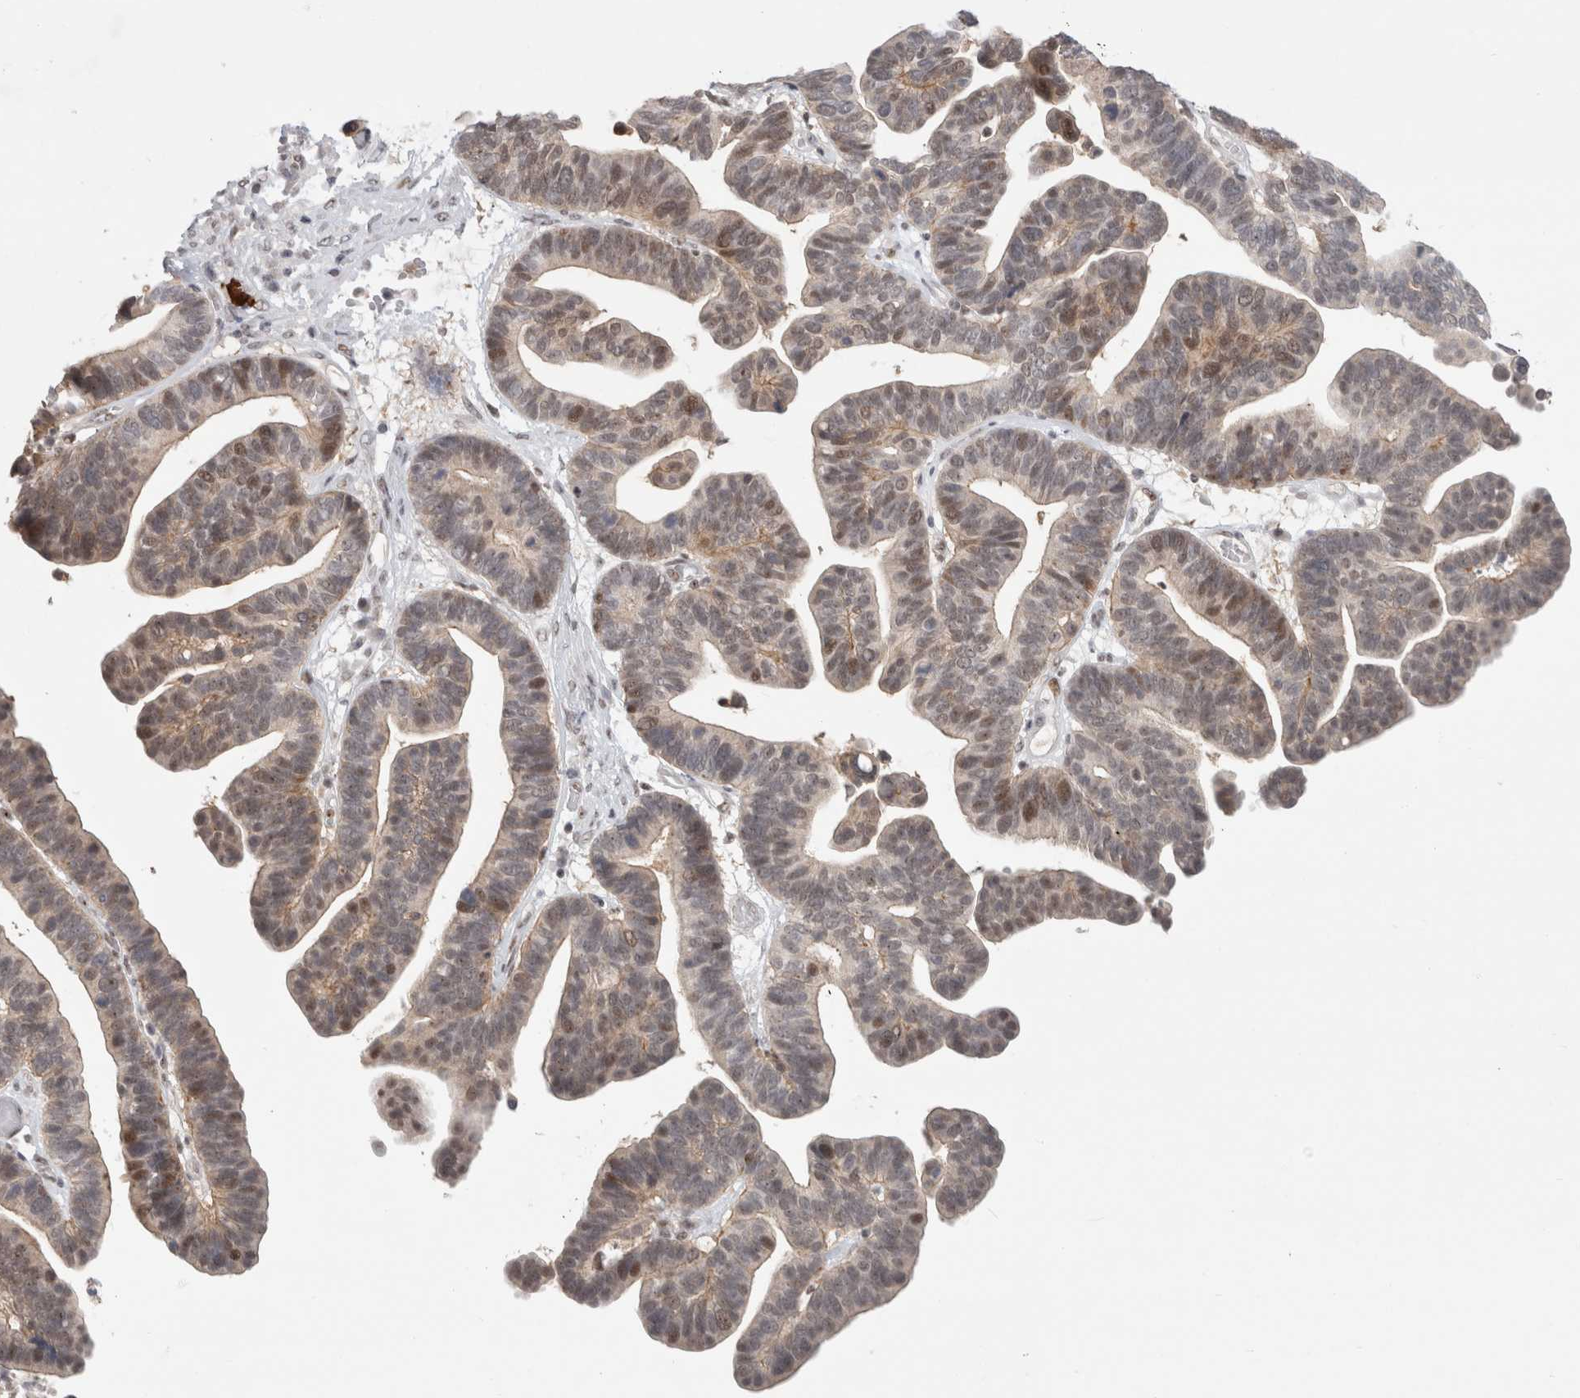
{"staining": {"intensity": "weak", "quantity": ">75%", "location": "cytoplasmic/membranous,nuclear"}, "tissue": "ovarian cancer", "cell_type": "Tumor cells", "image_type": "cancer", "snomed": [{"axis": "morphology", "description": "Cystadenocarcinoma, serous, NOS"}, {"axis": "topography", "description": "Ovary"}], "caption": "The immunohistochemical stain labels weak cytoplasmic/membranous and nuclear staining in tumor cells of ovarian cancer (serous cystadenocarcinoma) tissue.", "gene": "SENP6", "patient": {"sex": "female", "age": 56}}